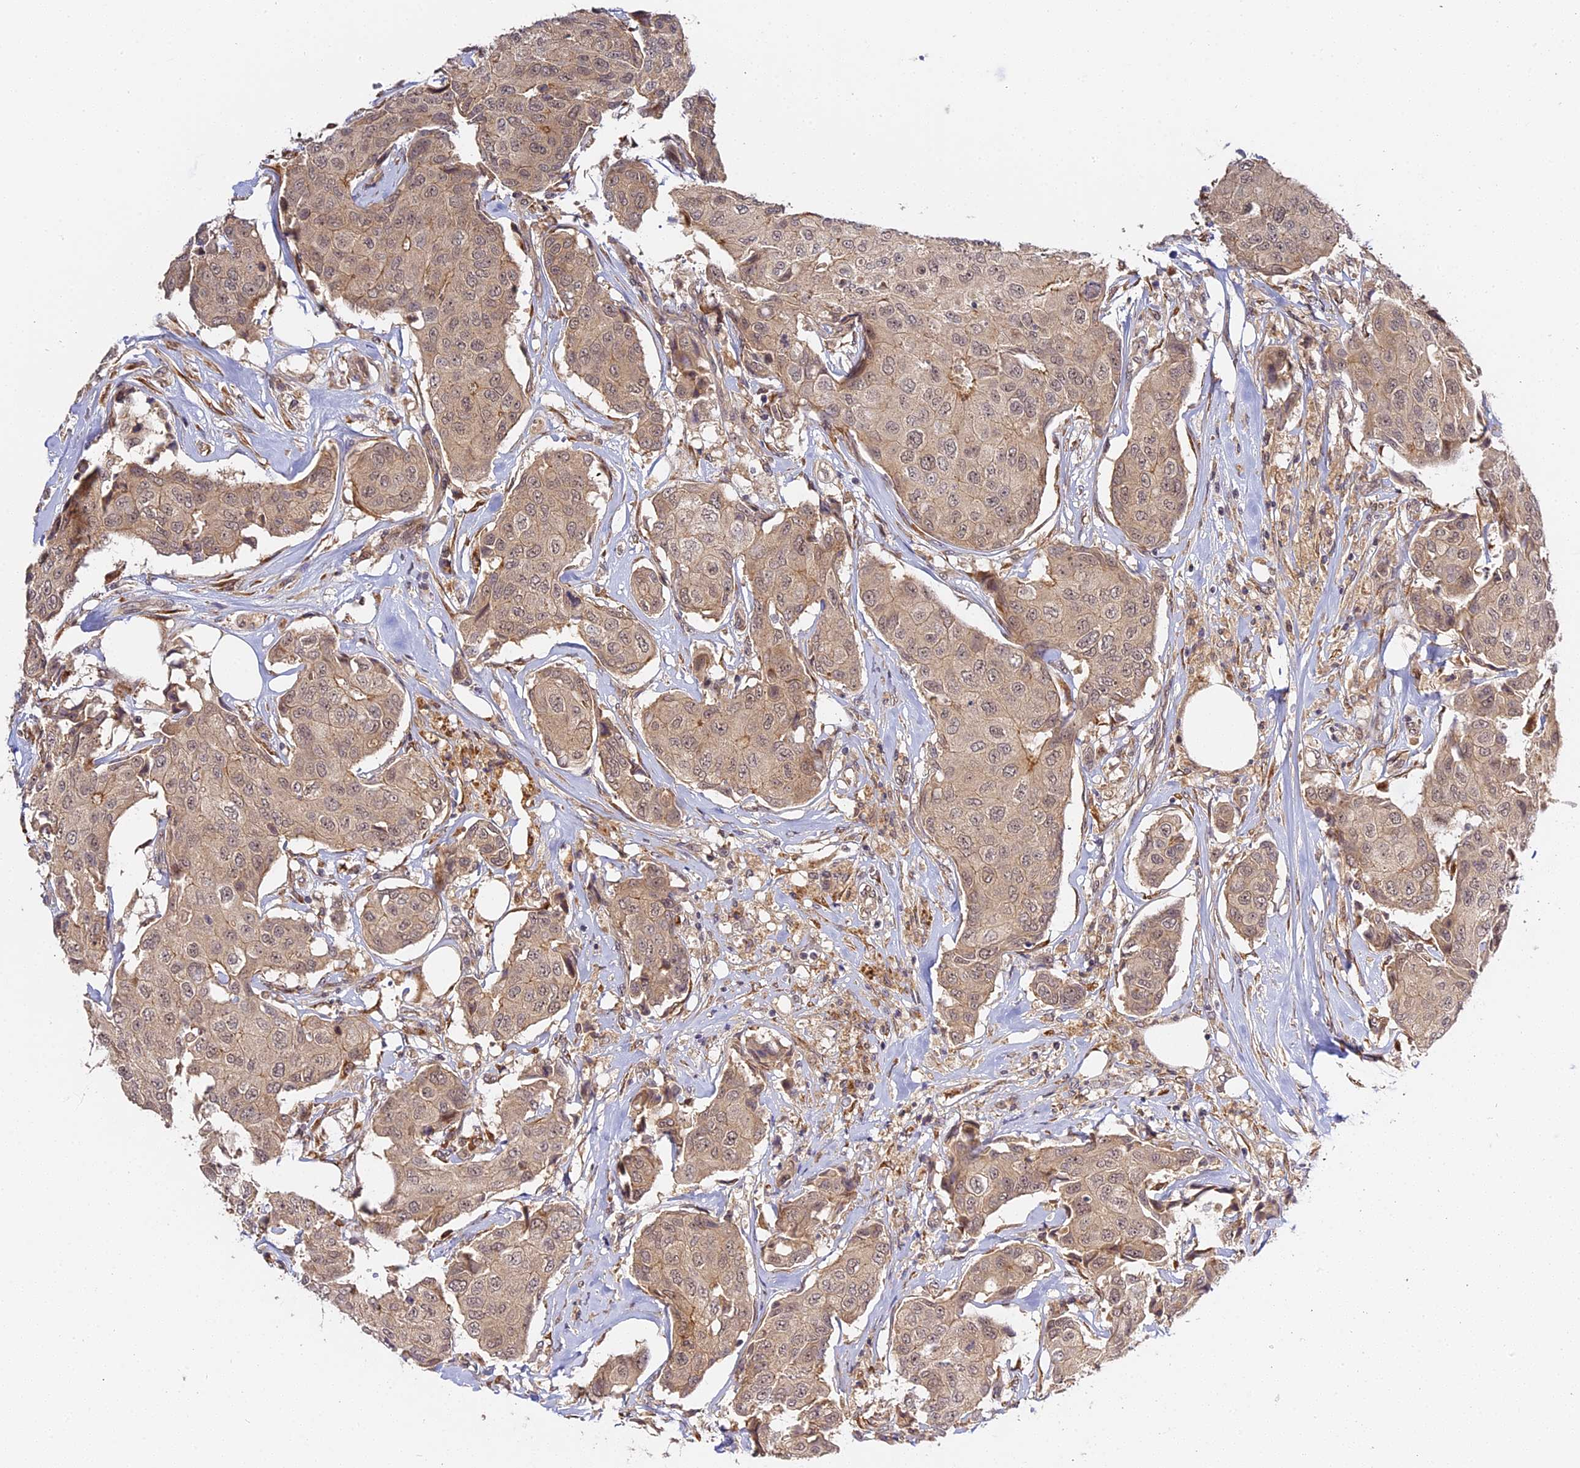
{"staining": {"intensity": "weak", "quantity": "25%-75%", "location": "cytoplasmic/membranous"}, "tissue": "breast cancer", "cell_type": "Tumor cells", "image_type": "cancer", "snomed": [{"axis": "morphology", "description": "Duct carcinoma"}, {"axis": "topography", "description": "Breast"}], "caption": "Human breast cancer stained with a protein marker exhibits weak staining in tumor cells.", "gene": "IMPACT", "patient": {"sex": "female", "age": 80}}